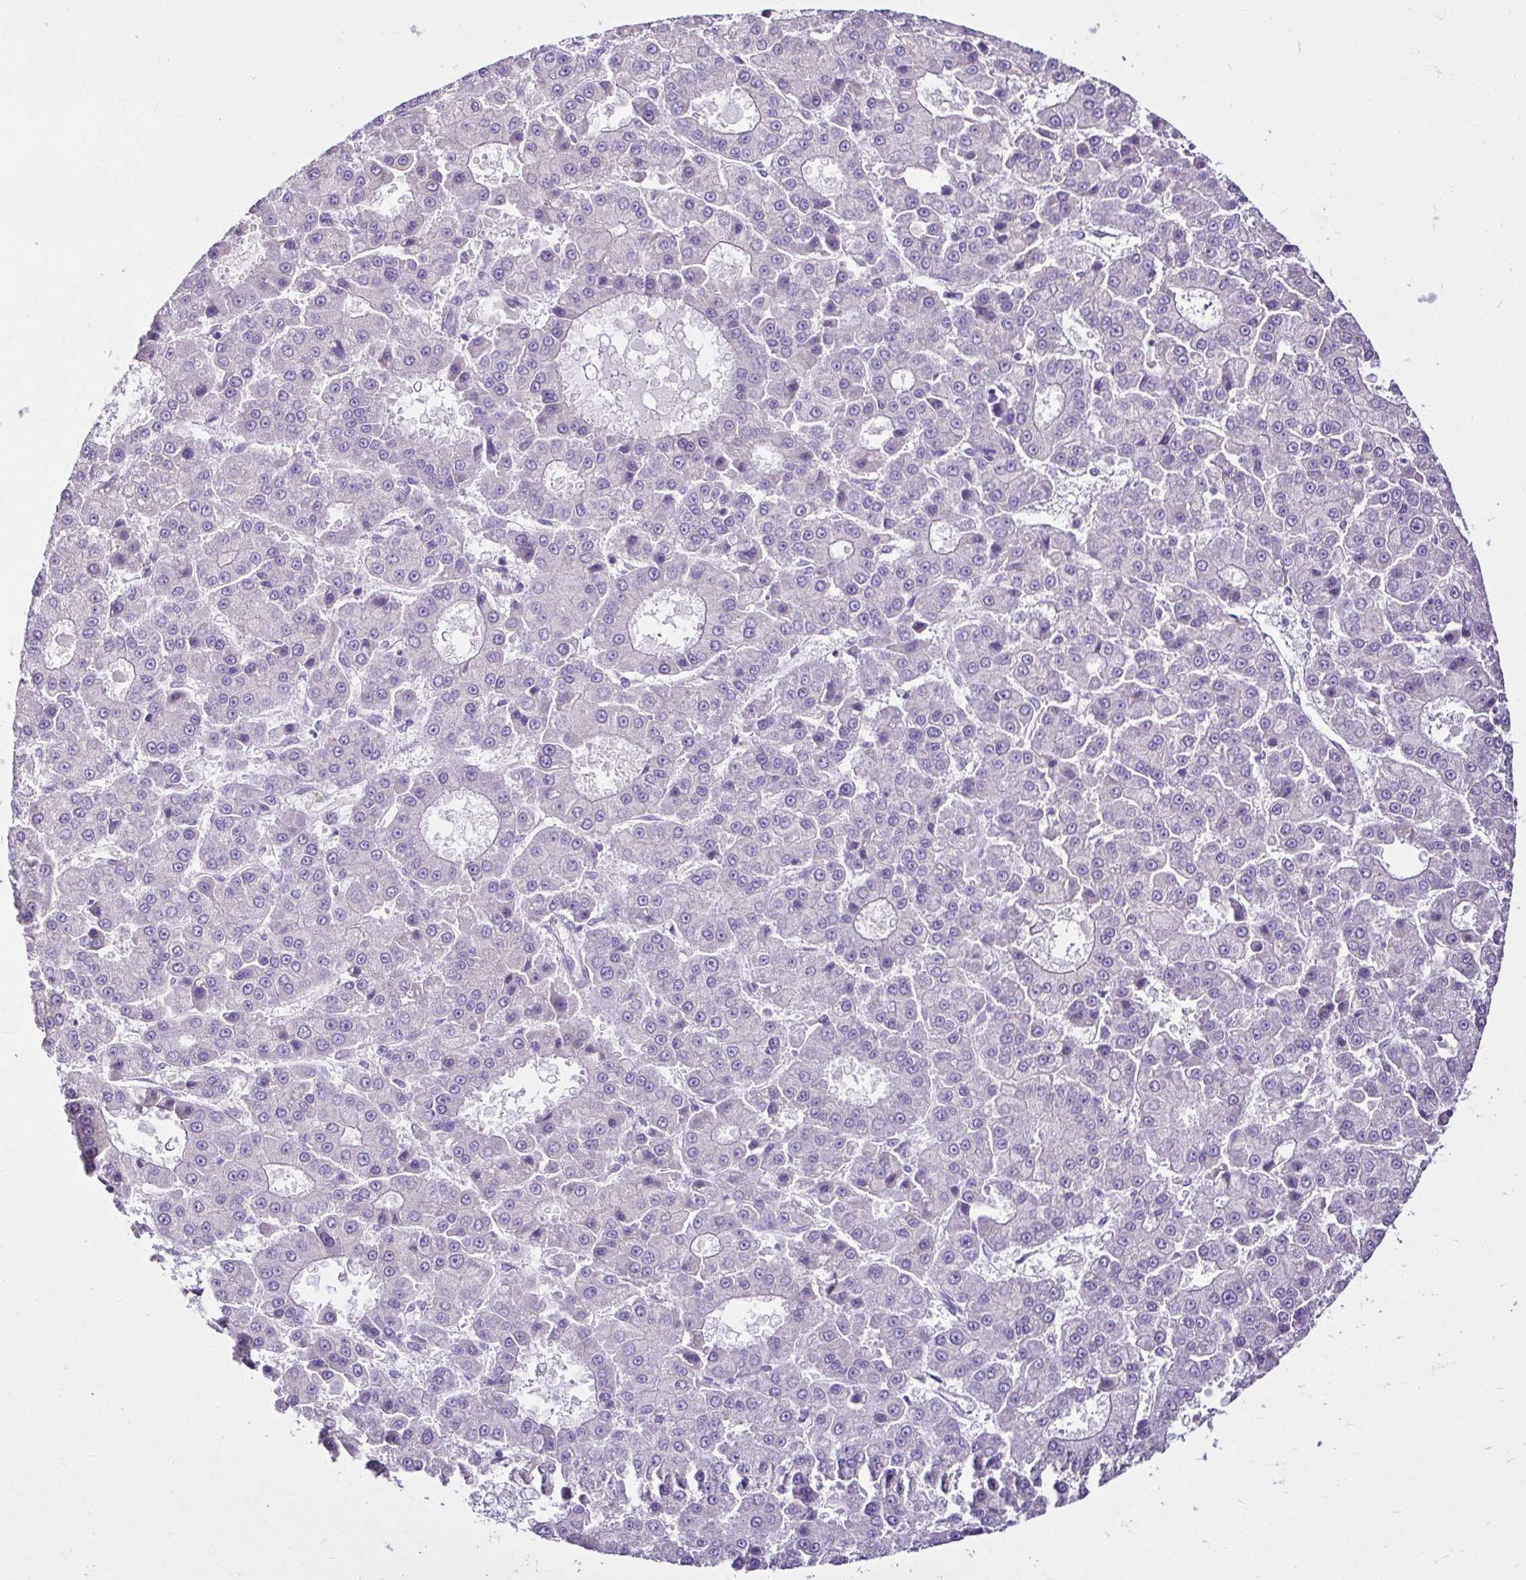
{"staining": {"intensity": "negative", "quantity": "none", "location": "none"}, "tissue": "liver cancer", "cell_type": "Tumor cells", "image_type": "cancer", "snomed": [{"axis": "morphology", "description": "Carcinoma, Hepatocellular, NOS"}, {"axis": "topography", "description": "Liver"}], "caption": "Micrograph shows no protein expression in tumor cells of liver cancer (hepatocellular carcinoma) tissue.", "gene": "KIAA1210", "patient": {"sex": "male", "age": 70}}